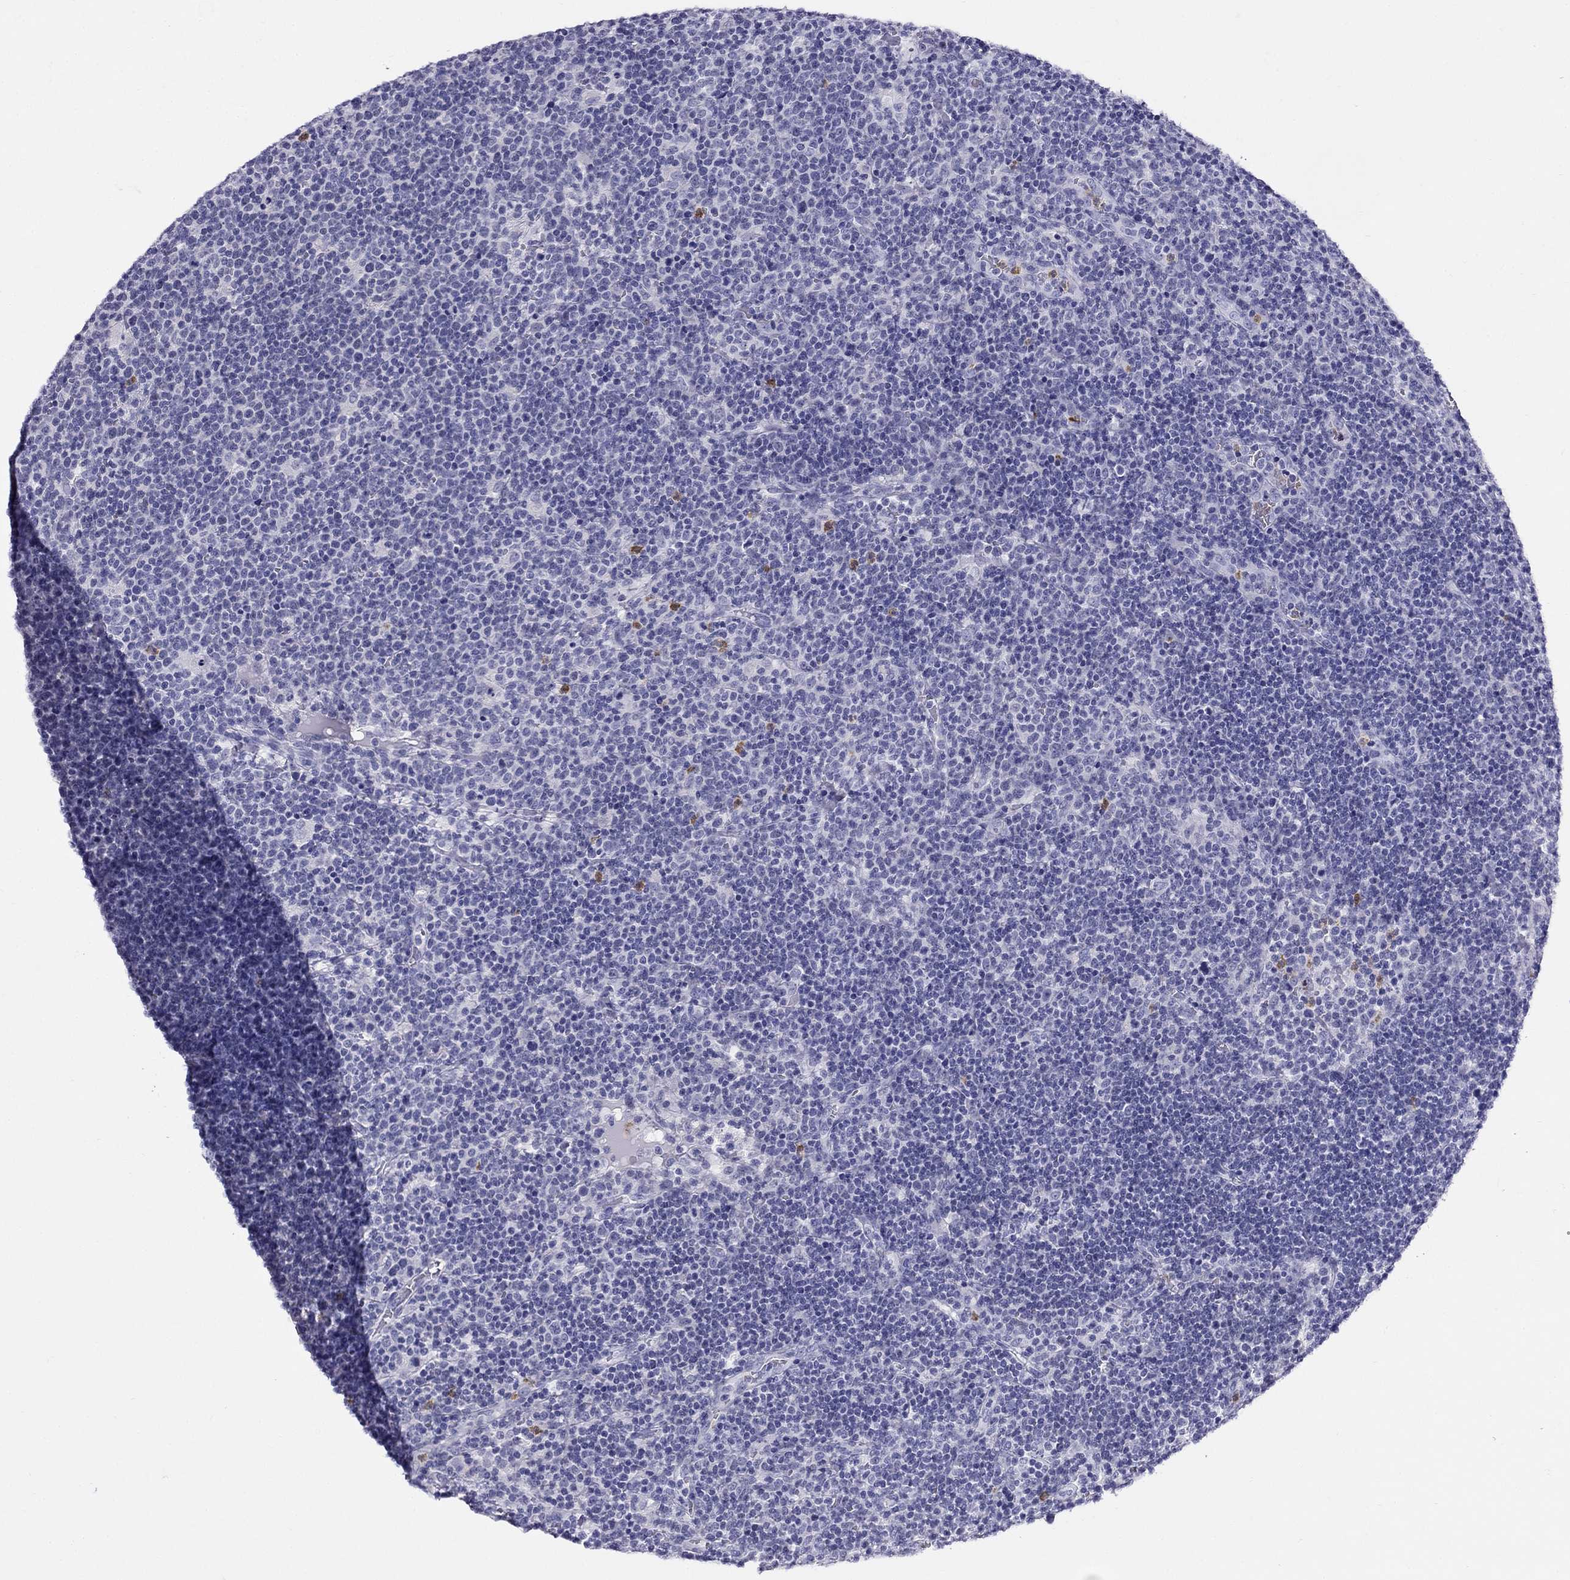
{"staining": {"intensity": "negative", "quantity": "none", "location": "none"}, "tissue": "lymphoma", "cell_type": "Tumor cells", "image_type": "cancer", "snomed": [{"axis": "morphology", "description": "Malignant lymphoma, non-Hodgkin's type, High grade"}, {"axis": "topography", "description": "Lymph node"}], "caption": "Tumor cells show no significant staining in malignant lymphoma, non-Hodgkin's type (high-grade).", "gene": "PPP1R36", "patient": {"sex": "male", "age": 61}}